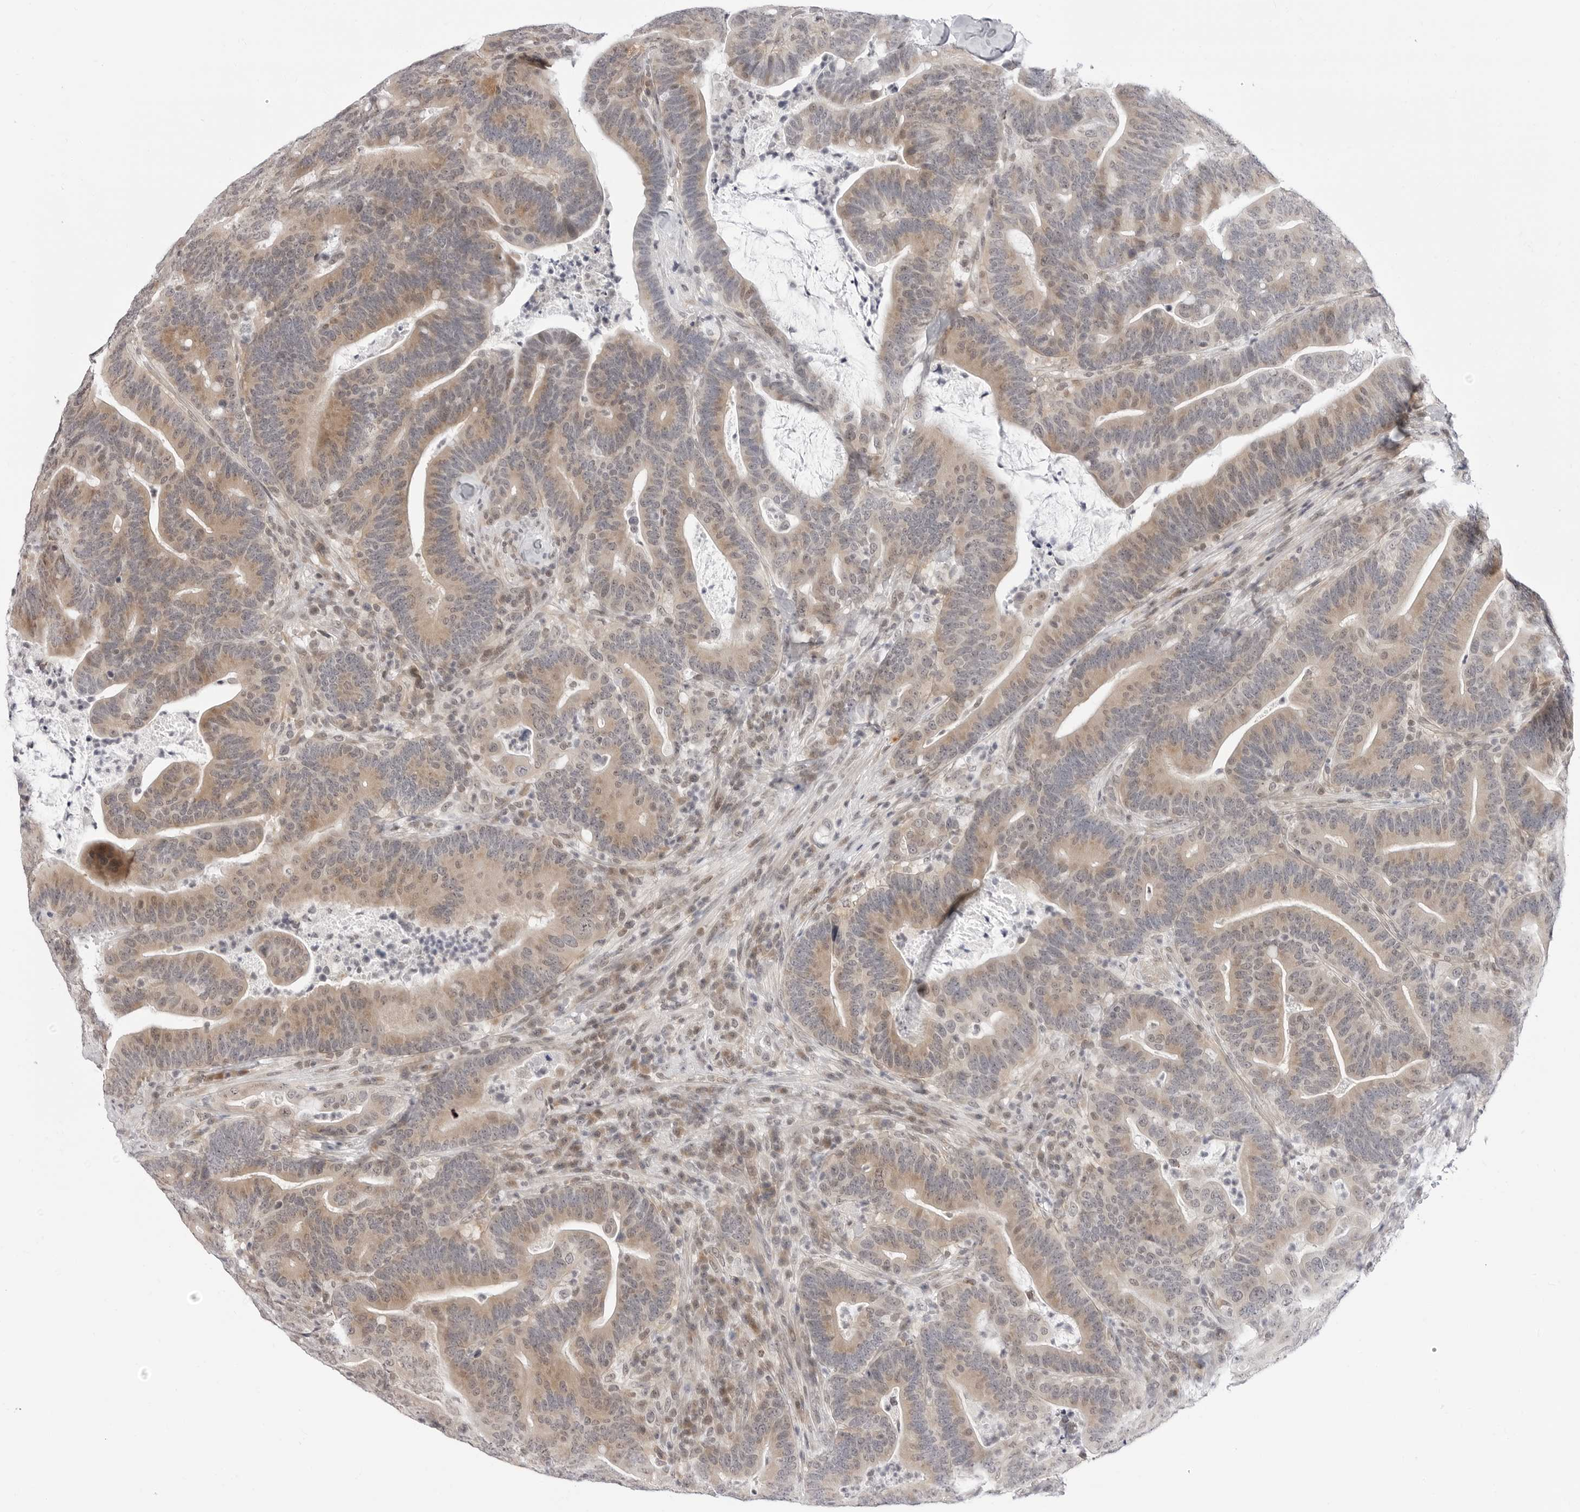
{"staining": {"intensity": "moderate", "quantity": "25%-75%", "location": "cytoplasmic/membranous,nuclear"}, "tissue": "colorectal cancer", "cell_type": "Tumor cells", "image_type": "cancer", "snomed": [{"axis": "morphology", "description": "Adenocarcinoma, NOS"}, {"axis": "topography", "description": "Colon"}], "caption": "Colorectal cancer stained for a protein (brown) reveals moderate cytoplasmic/membranous and nuclear positive expression in approximately 25%-75% of tumor cells.", "gene": "PPP2R5C", "patient": {"sex": "female", "age": 66}}